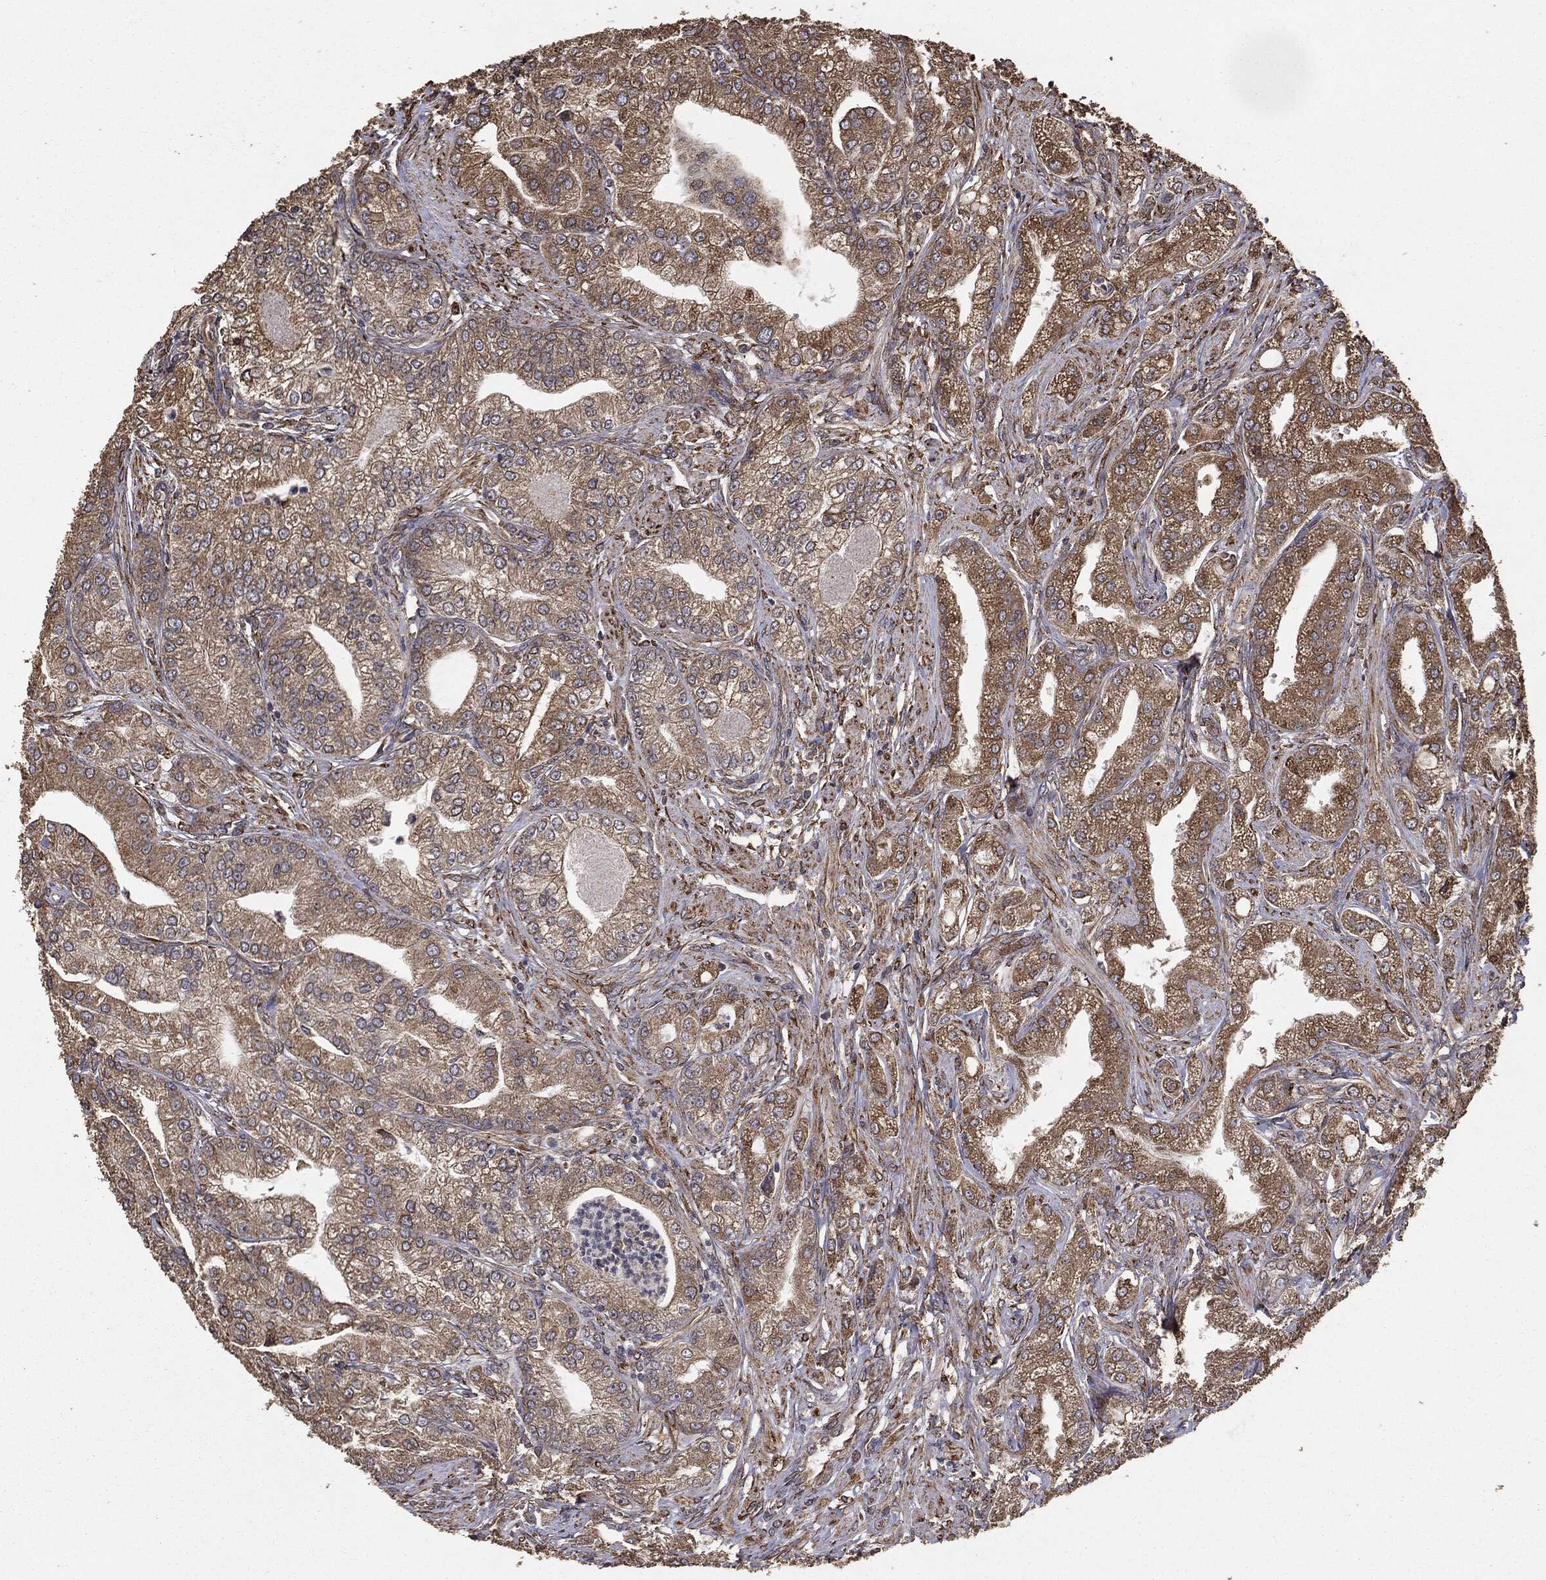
{"staining": {"intensity": "moderate", "quantity": "25%-75%", "location": "cytoplasmic/membranous"}, "tissue": "prostate cancer", "cell_type": "Tumor cells", "image_type": "cancer", "snomed": [{"axis": "morphology", "description": "Adenocarcinoma, High grade"}, {"axis": "topography", "description": "Prostate"}], "caption": "Prostate cancer stained for a protein (brown) displays moderate cytoplasmic/membranous positive staining in about 25%-75% of tumor cells.", "gene": "MTOR", "patient": {"sex": "male", "age": 61}}